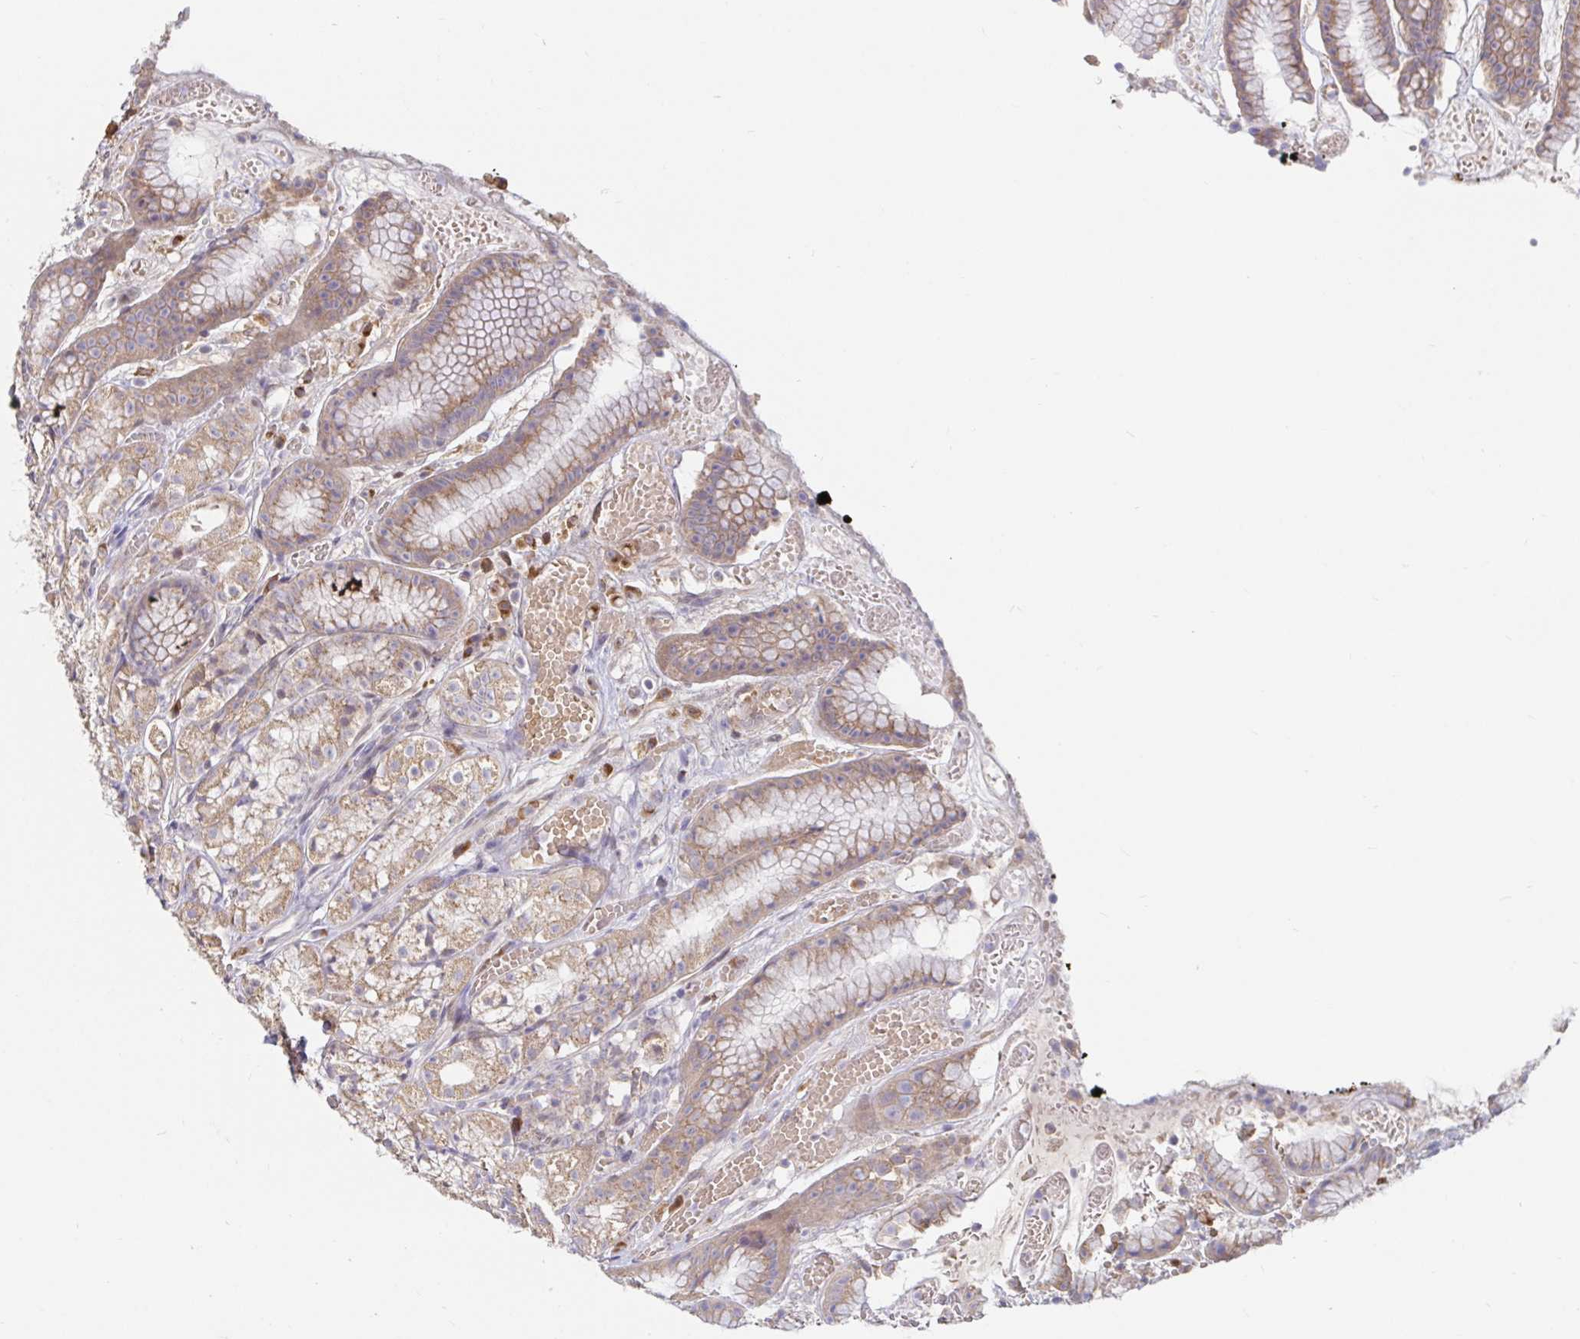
{"staining": {"intensity": "moderate", "quantity": ">75%", "location": "cytoplasmic/membranous"}, "tissue": "stomach", "cell_type": "Glandular cells", "image_type": "normal", "snomed": [{"axis": "morphology", "description": "Normal tissue, NOS"}, {"axis": "topography", "description": "Smooth muscle"}, {"axis": "topography", "description": "Stomach"}], "caption": "A brown stain shows moderate cytoplasmic/membranous staining of a protein in glandular cells of benign human stomach. The protein of interest is shown in brown color, while the nuclei are stained blue.", "gene": "LARP1", "patient": {"sex": "male", "age": 70}}